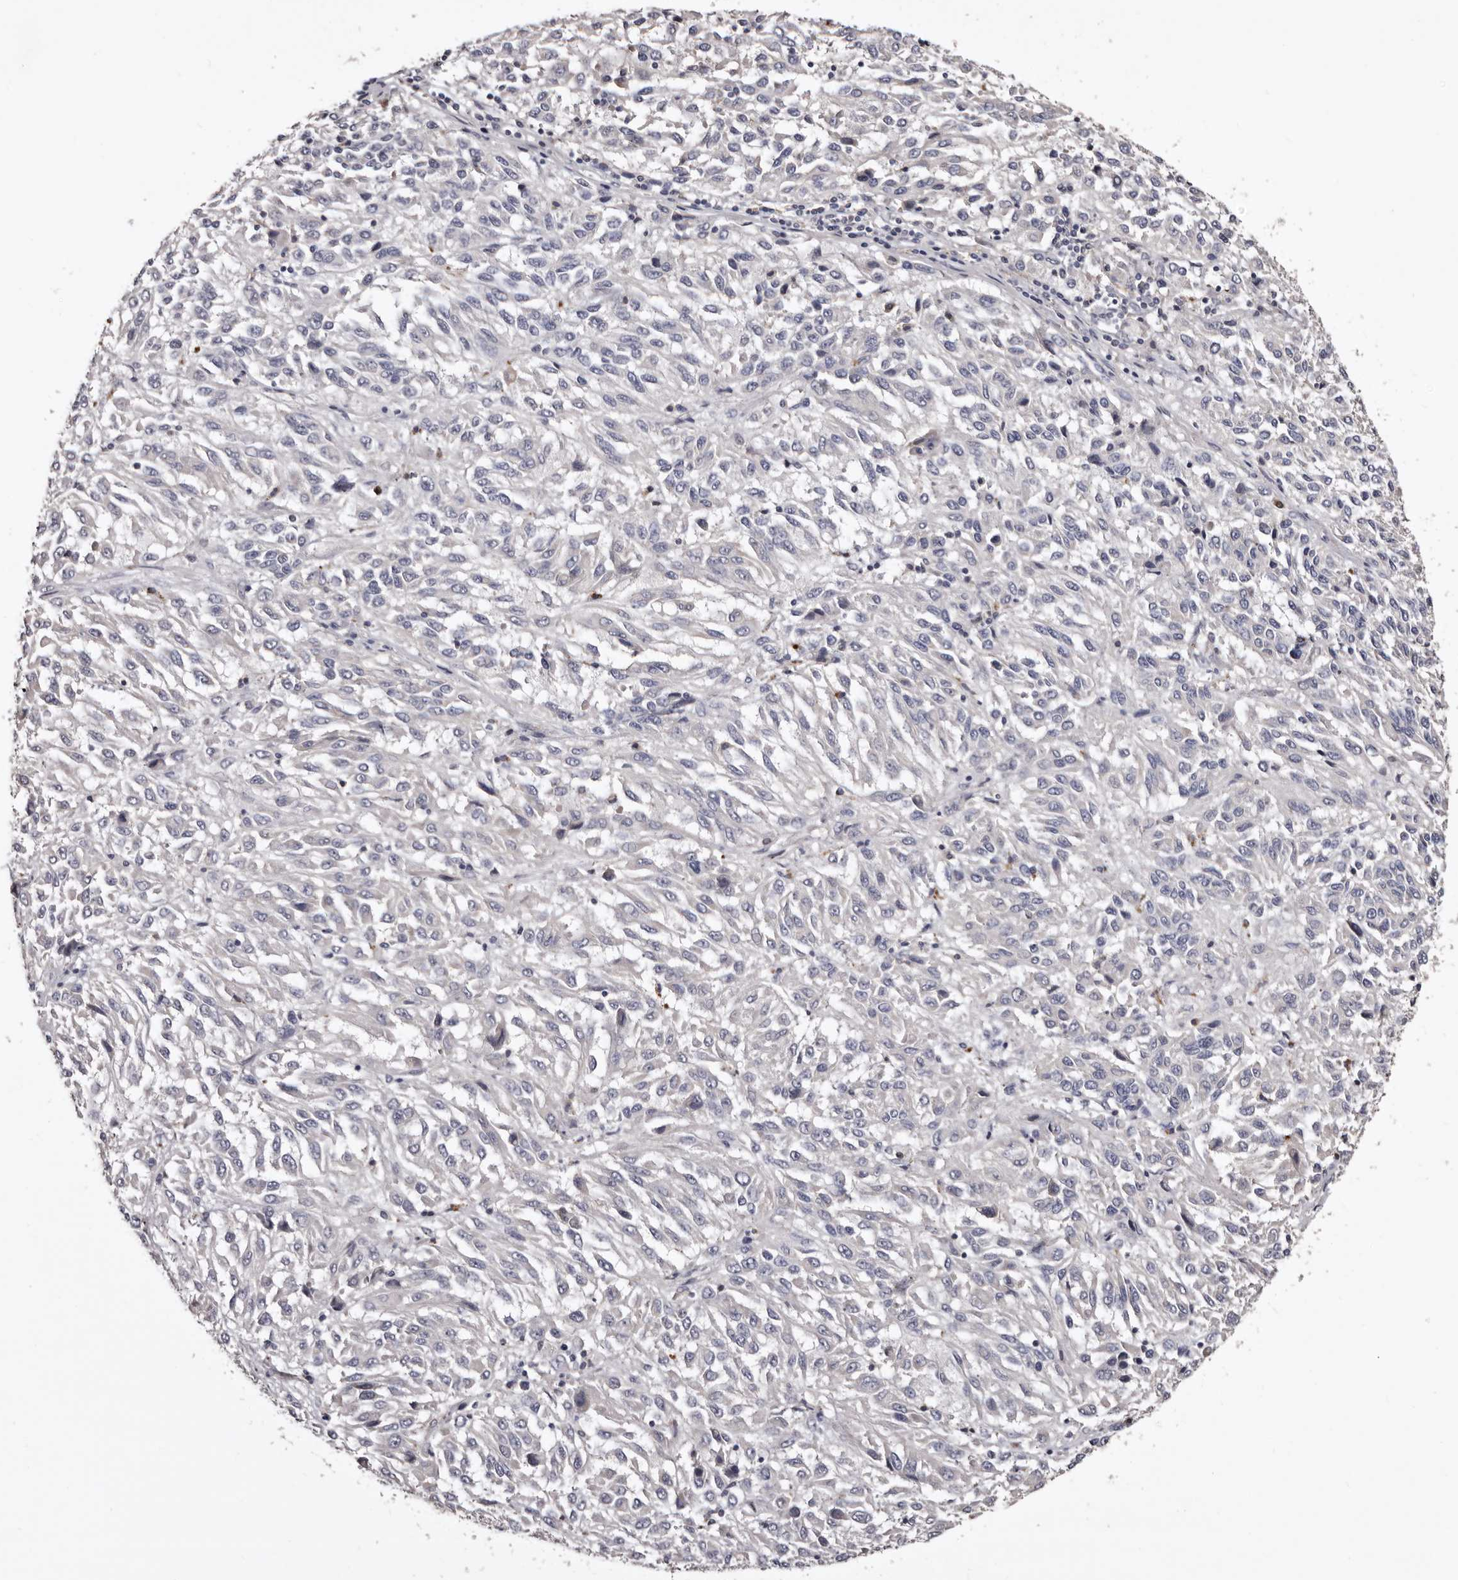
{"staining": {"intensity": "negative", "quantity": "none", "location": "none"}, "tissue": "melanoma", "cell_type": "Tumor cells", "image_type": "cancer", "snomed": [{"axis": "morphology", "description": "Malignant melanoma, Metastatic site"}, {"axis": "topography", "description": "Lung"}], "caption": "There is no significant staining in tumor cells of malignant melanoma (metastatic site).", "gene": "SLC10A4", "patient": {"sex": "male", "age": 64}}